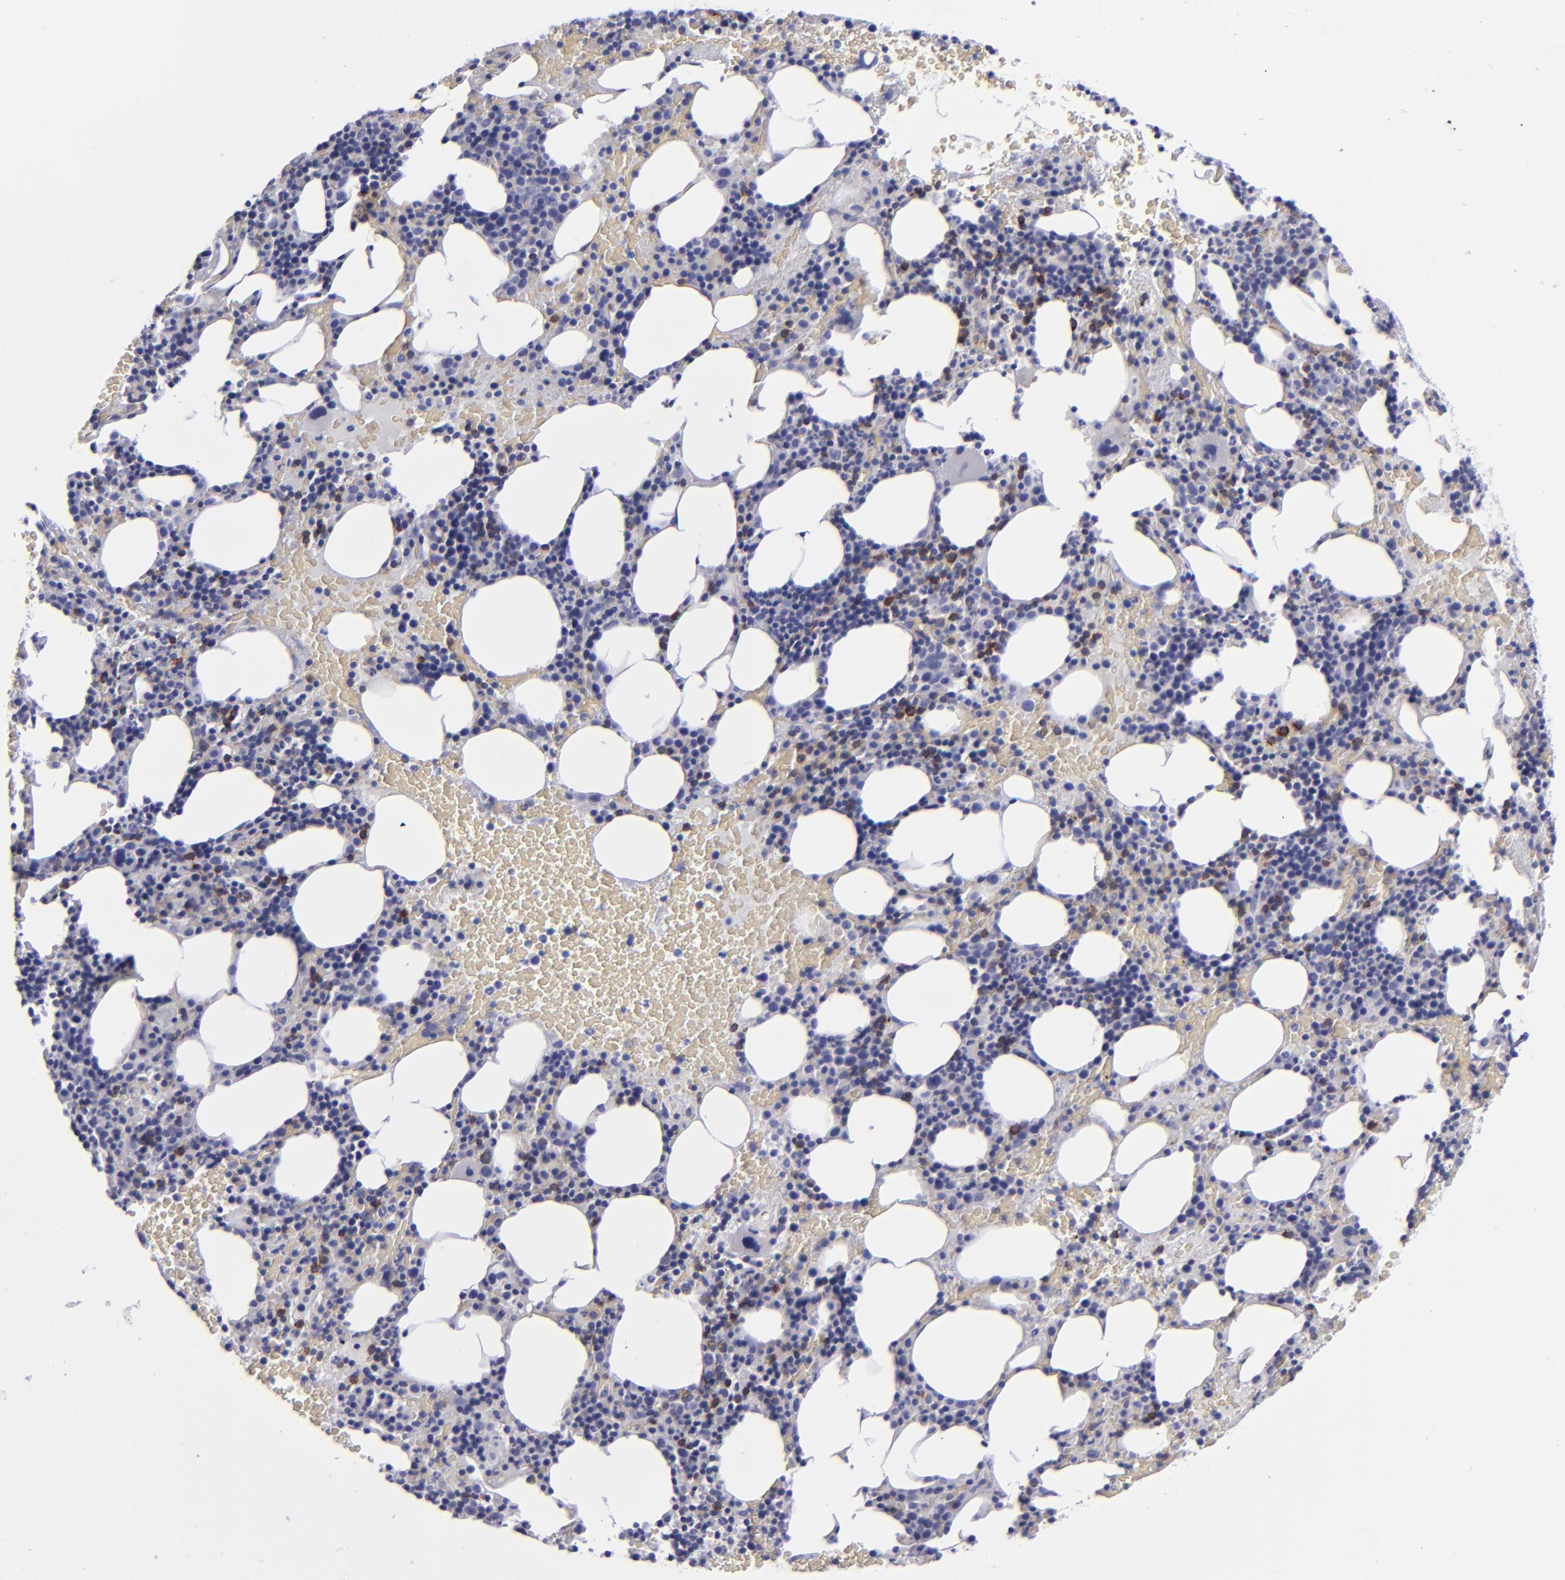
{"staining": {"intensity": "moderate", "quantity": "<25%", "location": "cytoplasmic/membranous"}, "tissue": "bone marrow", "cell_type": "Hematopoietic cells", "image_type": "normal", "snomed": [{"axis": "morphology", "description": "Normal tissue, NOS"}, {"axis": "topography", "description": "Bone marrow"}], "caption": "A histopathology image of human bone marrow stained for a protein demonstrates moderate cytoplasmic/membranous brown staining in hematopoietic cells. The staining was performed using DAB to visualize the protein expression in brown, while the nuclei were stained in blue with hematoxylin (Magnification: 20x).", "gene": "CD22", "patient": {"sex": "male", "age": 86}}